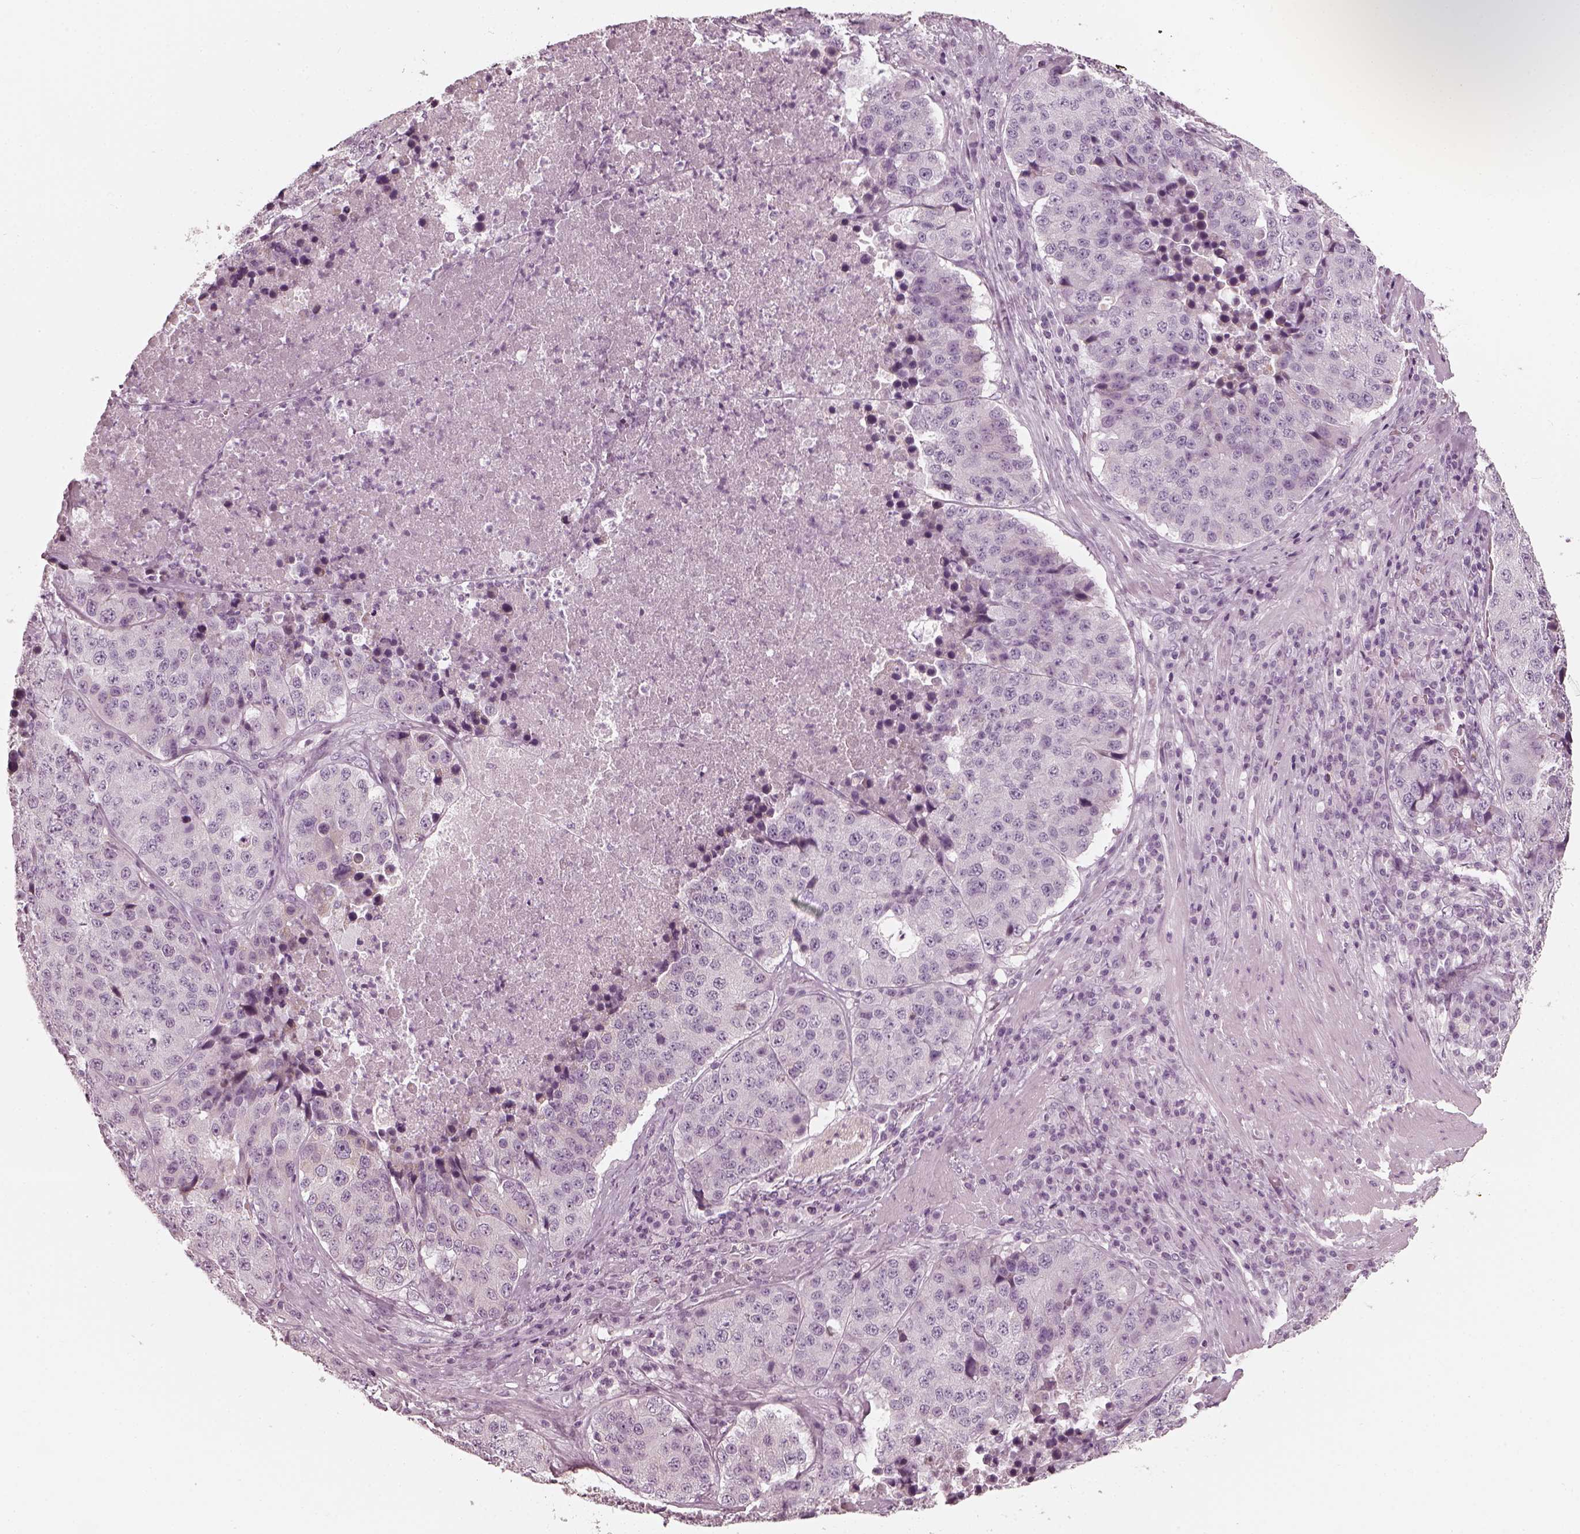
{"staining": {"intensity": "negative", "quantity": "none", "location": "none"}, "tissue": "stomach cancer", "cell_type": "Tumor cells", "image_type": "cancer", "snomed": [{"axis": "morphology", "description": "Adenocarcinoma, NOS"}, {"axis": "topography", "description": "Stomach"}], "caption": "Stomach cancer (adenocarcinoma) stained for a protein using immunohistochemistry (IHC) demonstrates no staining tumor cells.", "gene": "CNTN1", "patient": {"sex": "male", "age": 71}}